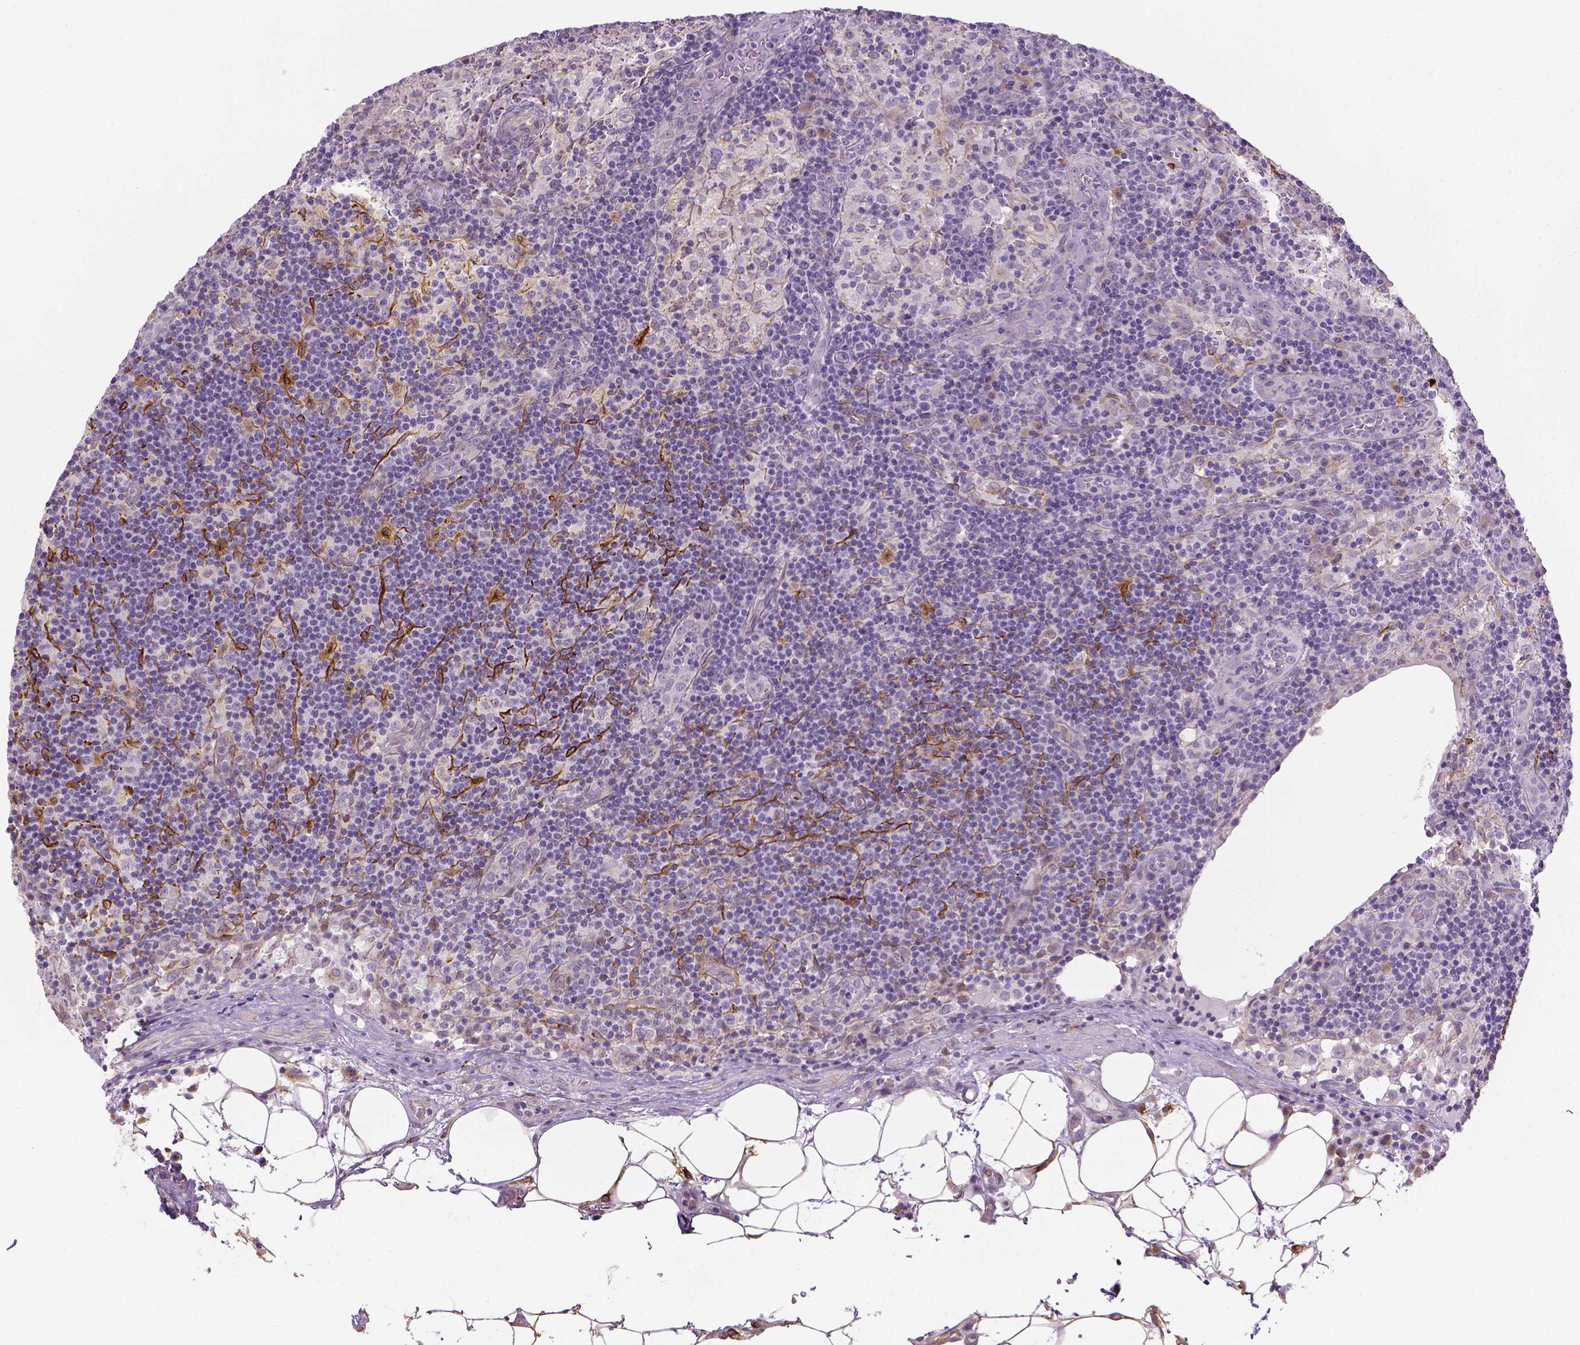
{"staining": {"intensity": "strong", "quantity": "<25%", "location": "cytoplasmic/membranous"}, "tissue": "lymph node", "cell_type": "Non-germinal center cells", "image_type": "normal", "snomed": [{"axis": "morphology", "description": "Normal tissue, NOS"}, {"axis": "topography", "description": "Lymph node"}], "caption": "Protein staining of benign lymph node displays strong cytoplasmic/membranous positivity in about <25% of non-germinal center cells. (Stains: DAB in brown, nuclei in blue, Microscopy: brightfield microscopy at high magnification).", "gene": "CACNB1", "patient": {"sex": "male", "age": 62}}